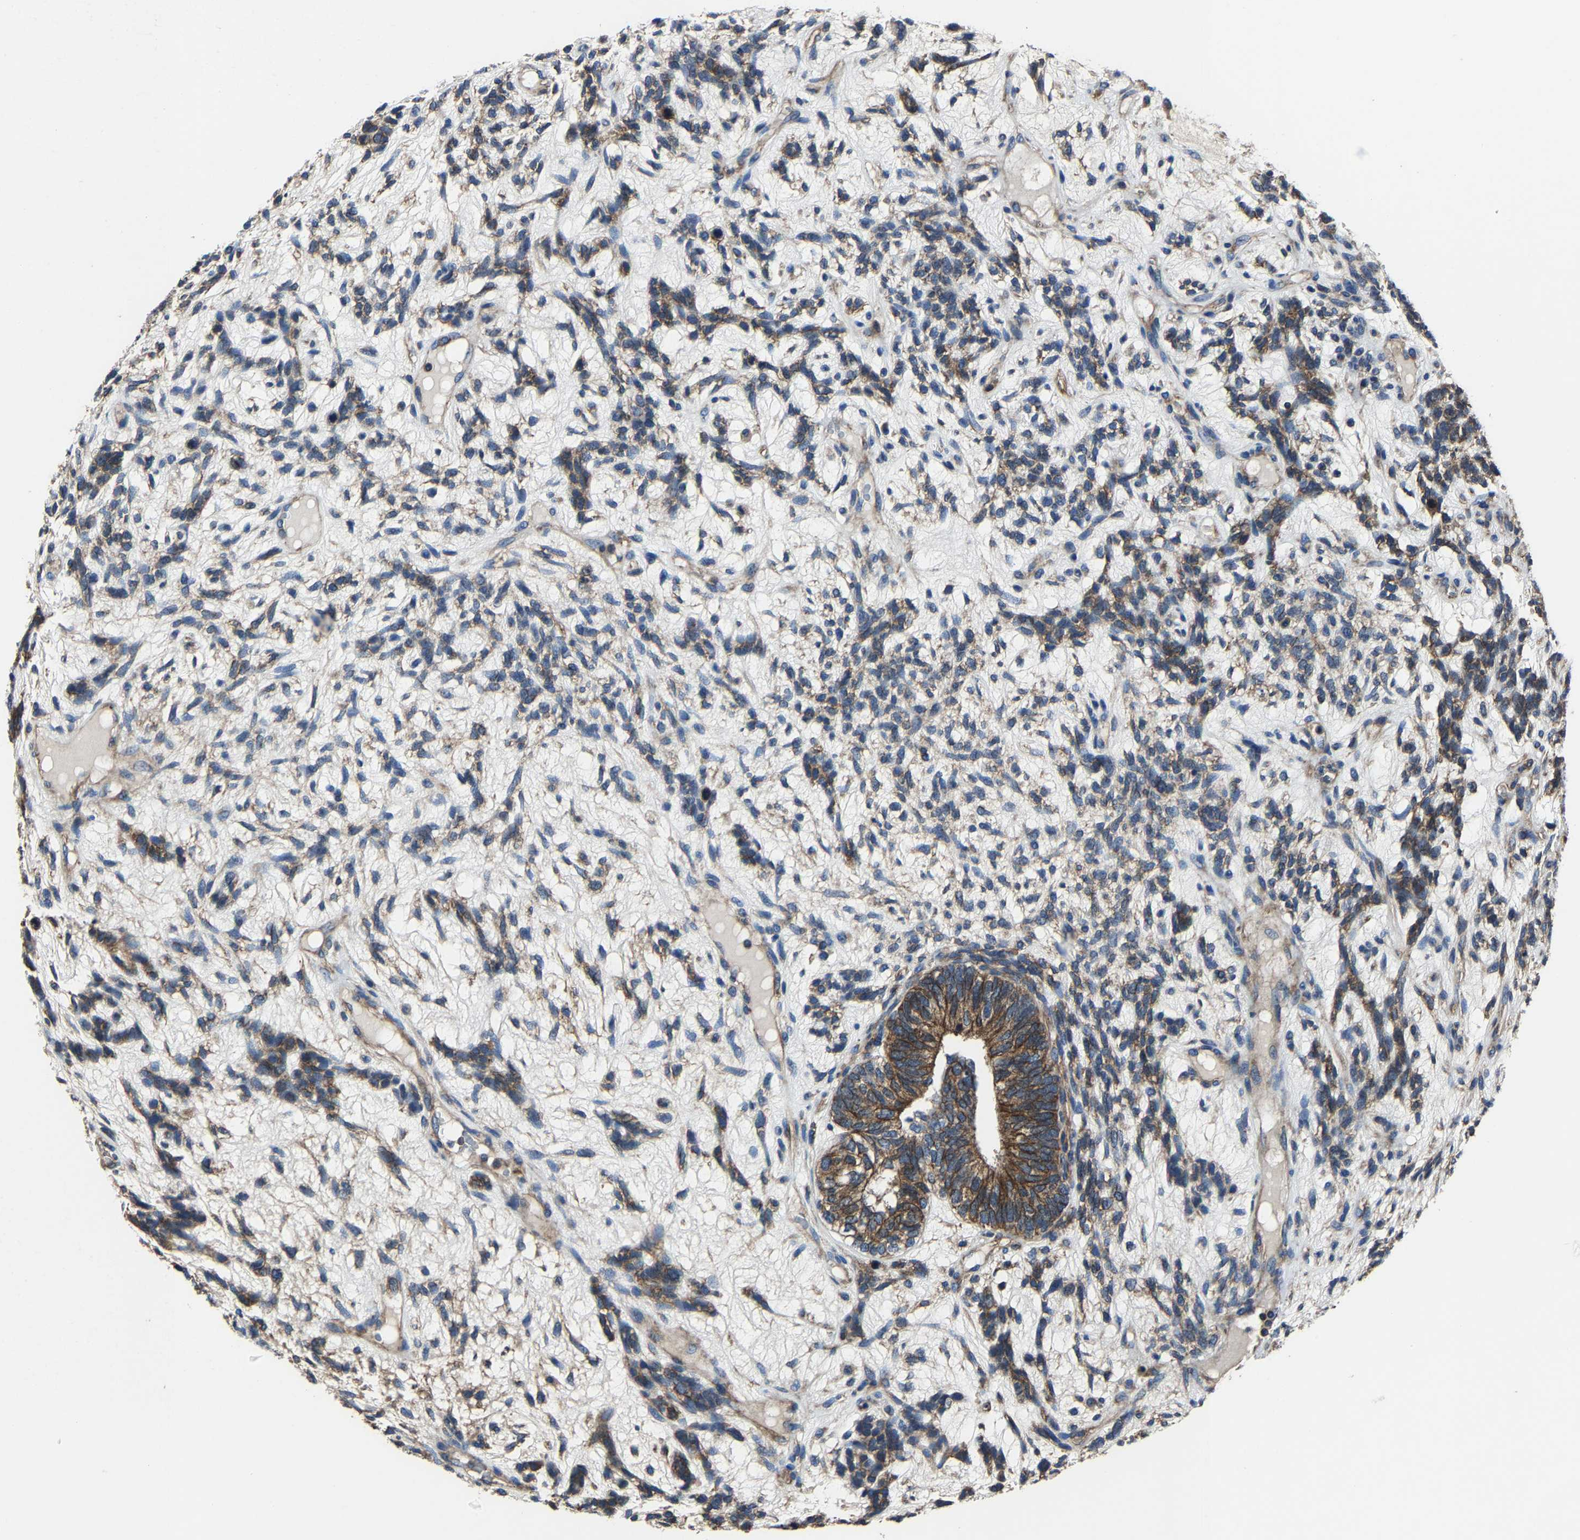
{"staining": {"intensity": "weak", "quantity": "25%-75%", "location": "cytoplasmic/membranous"}, "tissue": "testis cancer", "cell_type": "Tumor cells", "image_type": "cancer", "snomed": [{"axis": "morphology", "description": "Seminoma, NOS"}, {"axis": "topography", "description": "Testis"}], "caption": "Protein staining exhibits weak cytoplasmic/membranous positivity in about 25%-75% of tumor cells in testis cancer.", "gene": "KIAA1958", "patient": {"sex": "male", "age": 28}}